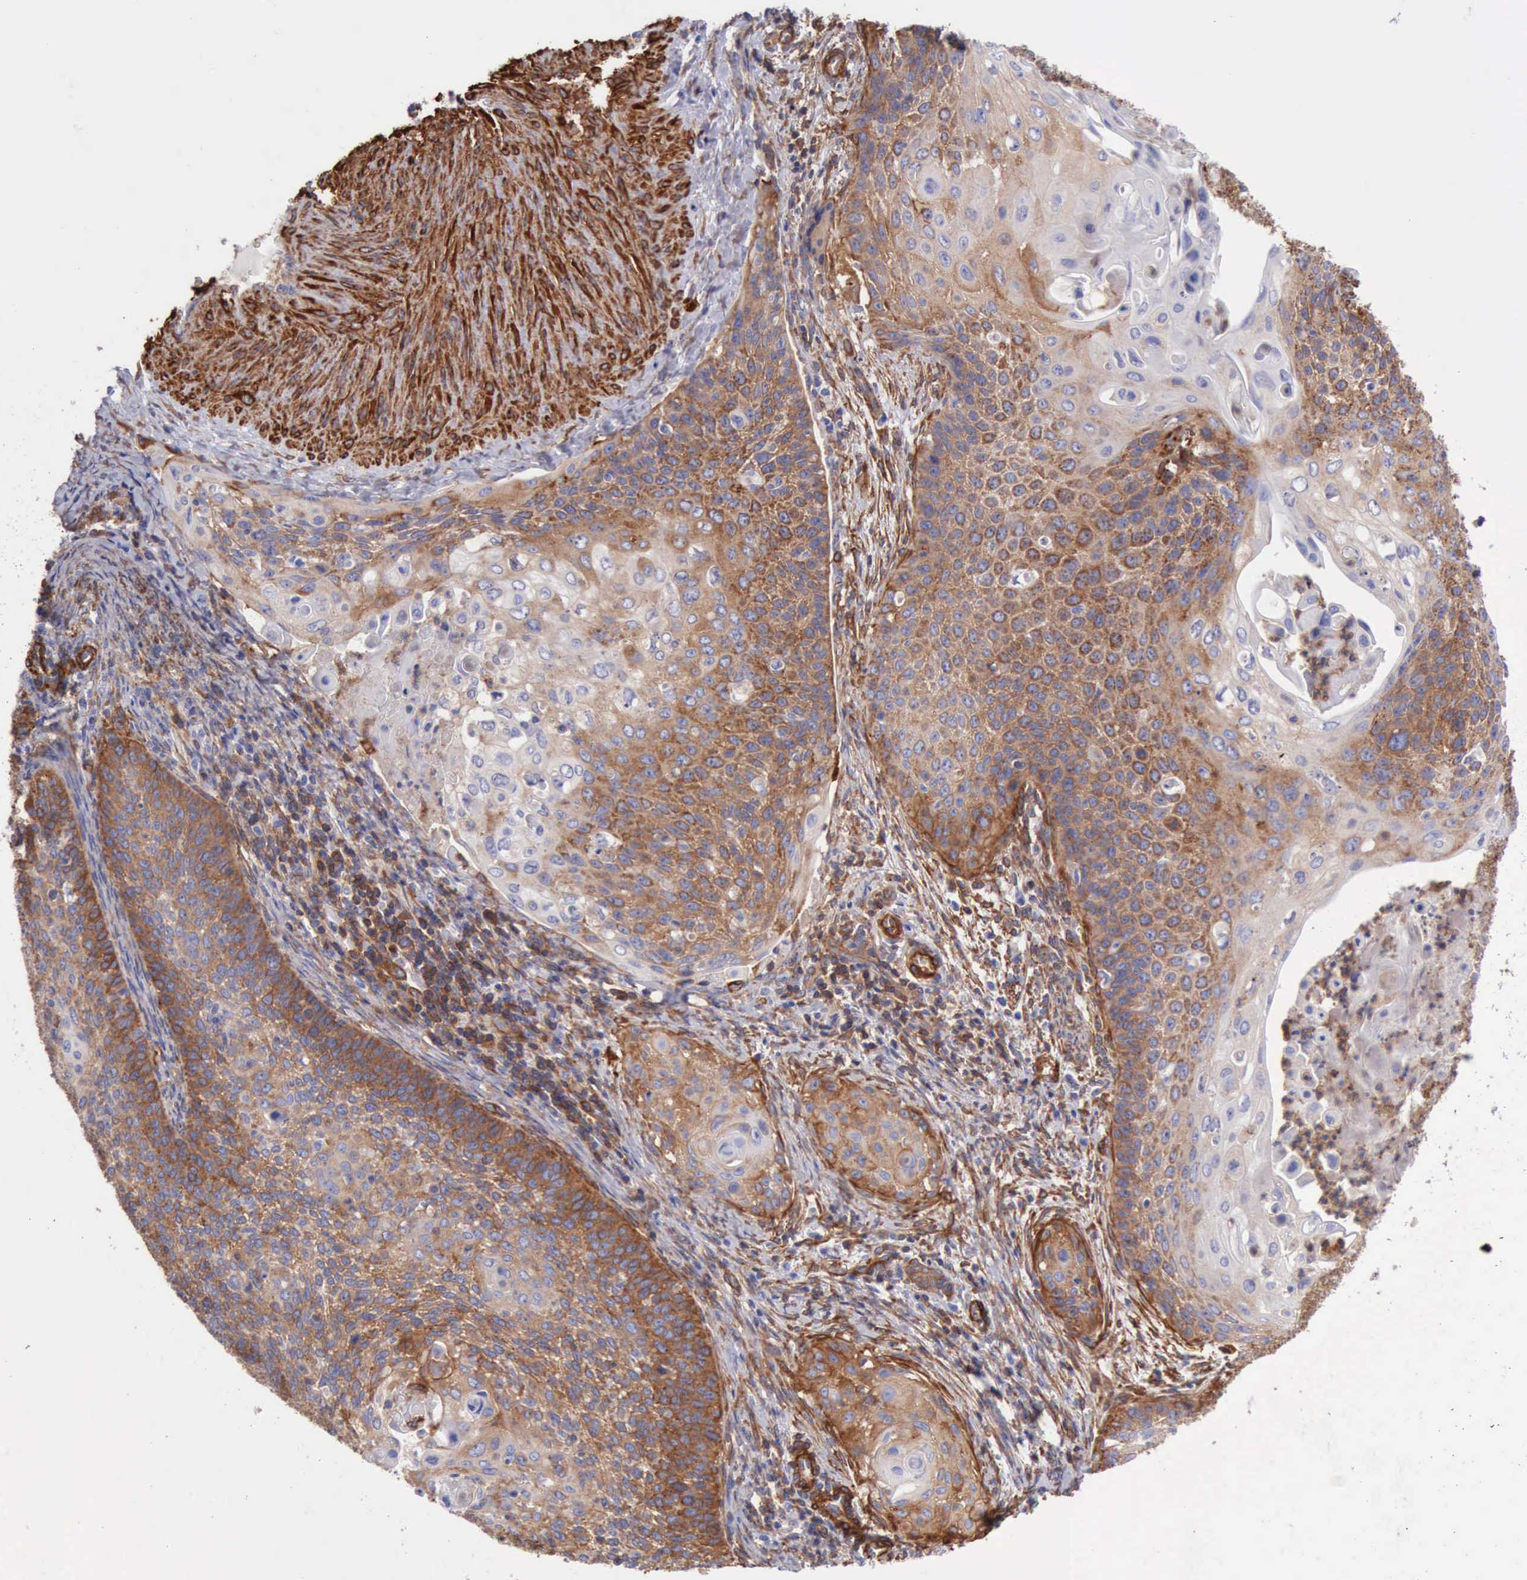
{"staining": {"intensity": "moderate", "quantity": "25%-75%", "location": "cytoplasmic/membranous"}, "tissue": "cervical cancer", "cell_type": "Tumor cells", "image_type": "cancer", "snomed": [{"axis": "morphology", "description": "Squamous cell carcinoma, NOS"}, {"axis": "topography", "description": "Cervix"}], "caption": "IHC histopathology image of neoplastic tissue: human squamous cell carcinoma (cervical) stained using IHC exhibits medium levels of moderate protein expression localized specifically in the cytoplasmic/membranous of tumor cells, appearing as a cytoplasmic/membranous brown color.", "gene": "FLNA", "patient": {"sex": "female", "age": 33}}